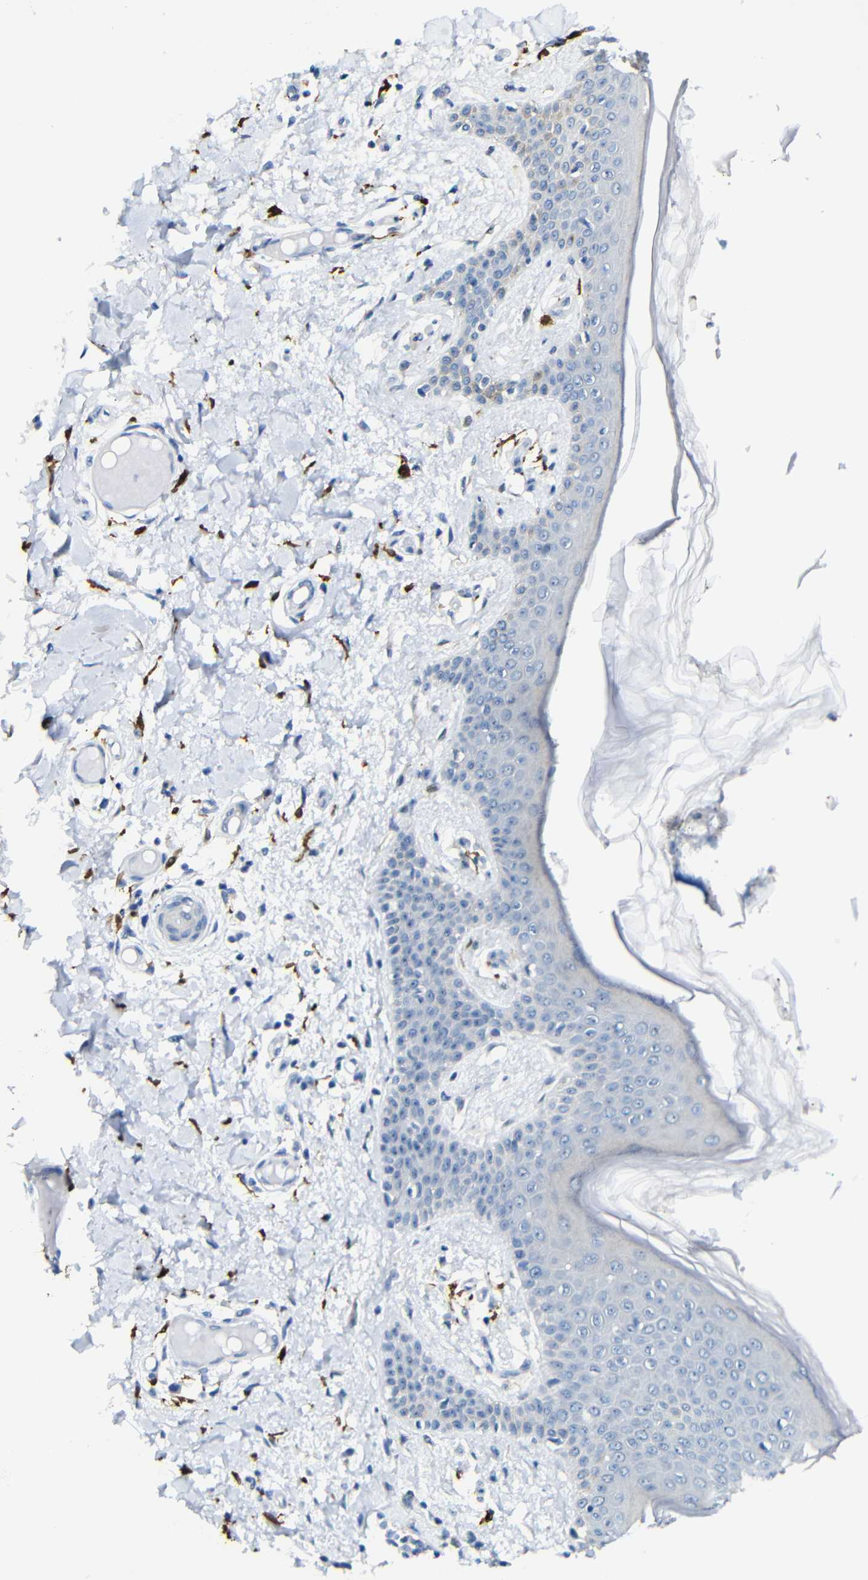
{"staining": {"intensity": "strong", "quantity": ">75%", "location": "cytoplasmic/membranous"}, "tissue": "skin", "cell_type": "Fibroblasts", "image_type": "normal", "snomed": [{"axis": "morphology", "description": "Normal tissue, NOS"}, {"axis": "topography", "description": "Skin"}], "caption": "Protein positivity by immunohistochemistry (IHC) reveals strong cytoplasmic/membranous positivity in about >75% of fibroblasts in unremarkable skin.", "gene": "C1orf210", "patient": {"sex": "male", "age": 53}}